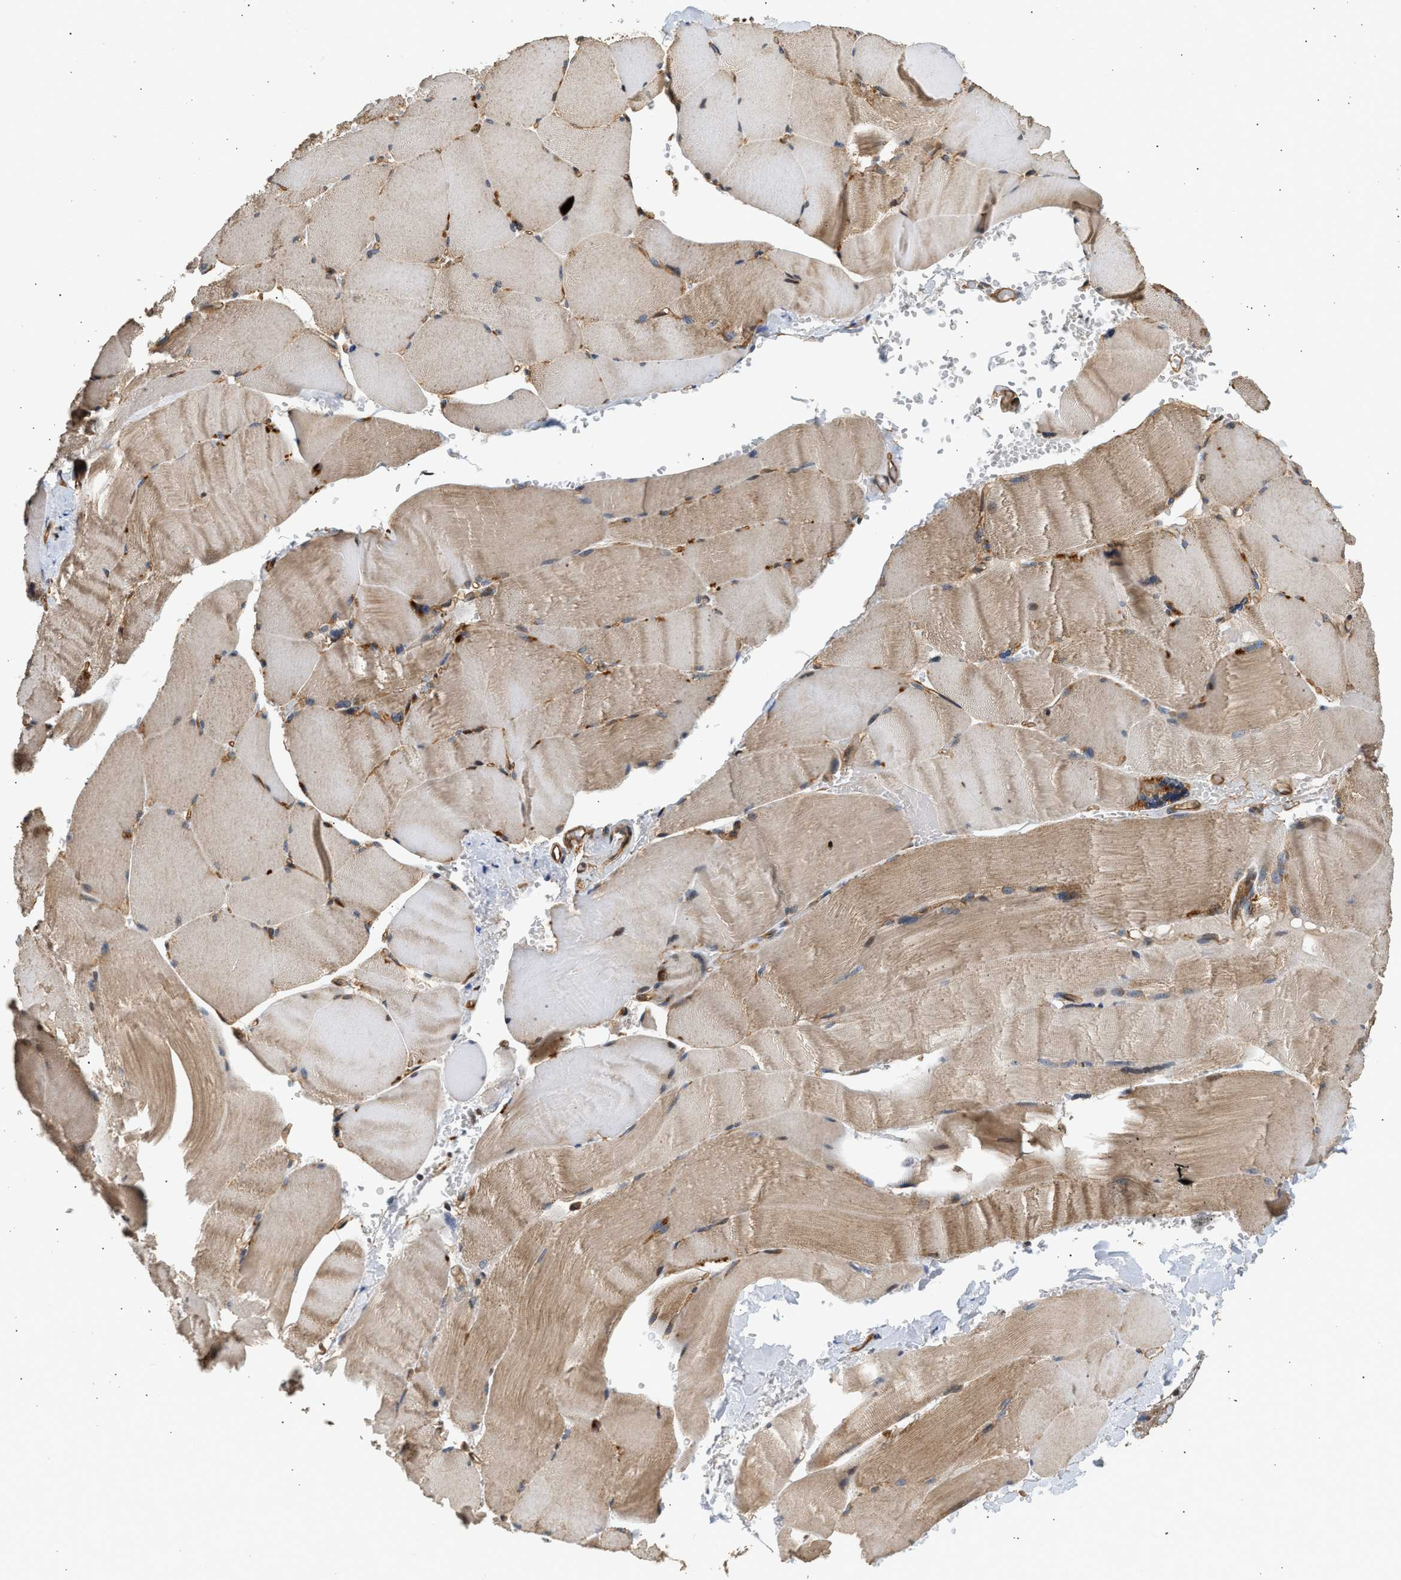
{"staining": {"intensity": "moderate", "quantity": ">75%", "location": "cytoplasmic/membranous"}, "tissue": "skeletal muscle", "cell_type": "Myocytes", "image_type": "normal", "snomed": [{"axis": "morphology", "description": "Normal tissue, NOS"}, {"axis": "topography", "description": "Skin"}, {"axis": "topography", "description": "Skeletal muscle"}], "caption": "A brown stain labels moderate cytoplasmic/membranous expression of a protein in myocytes of benign human skeletal muscle.", "gene": "DUSP14", "patient": {"sex": "male", "age": 83}}